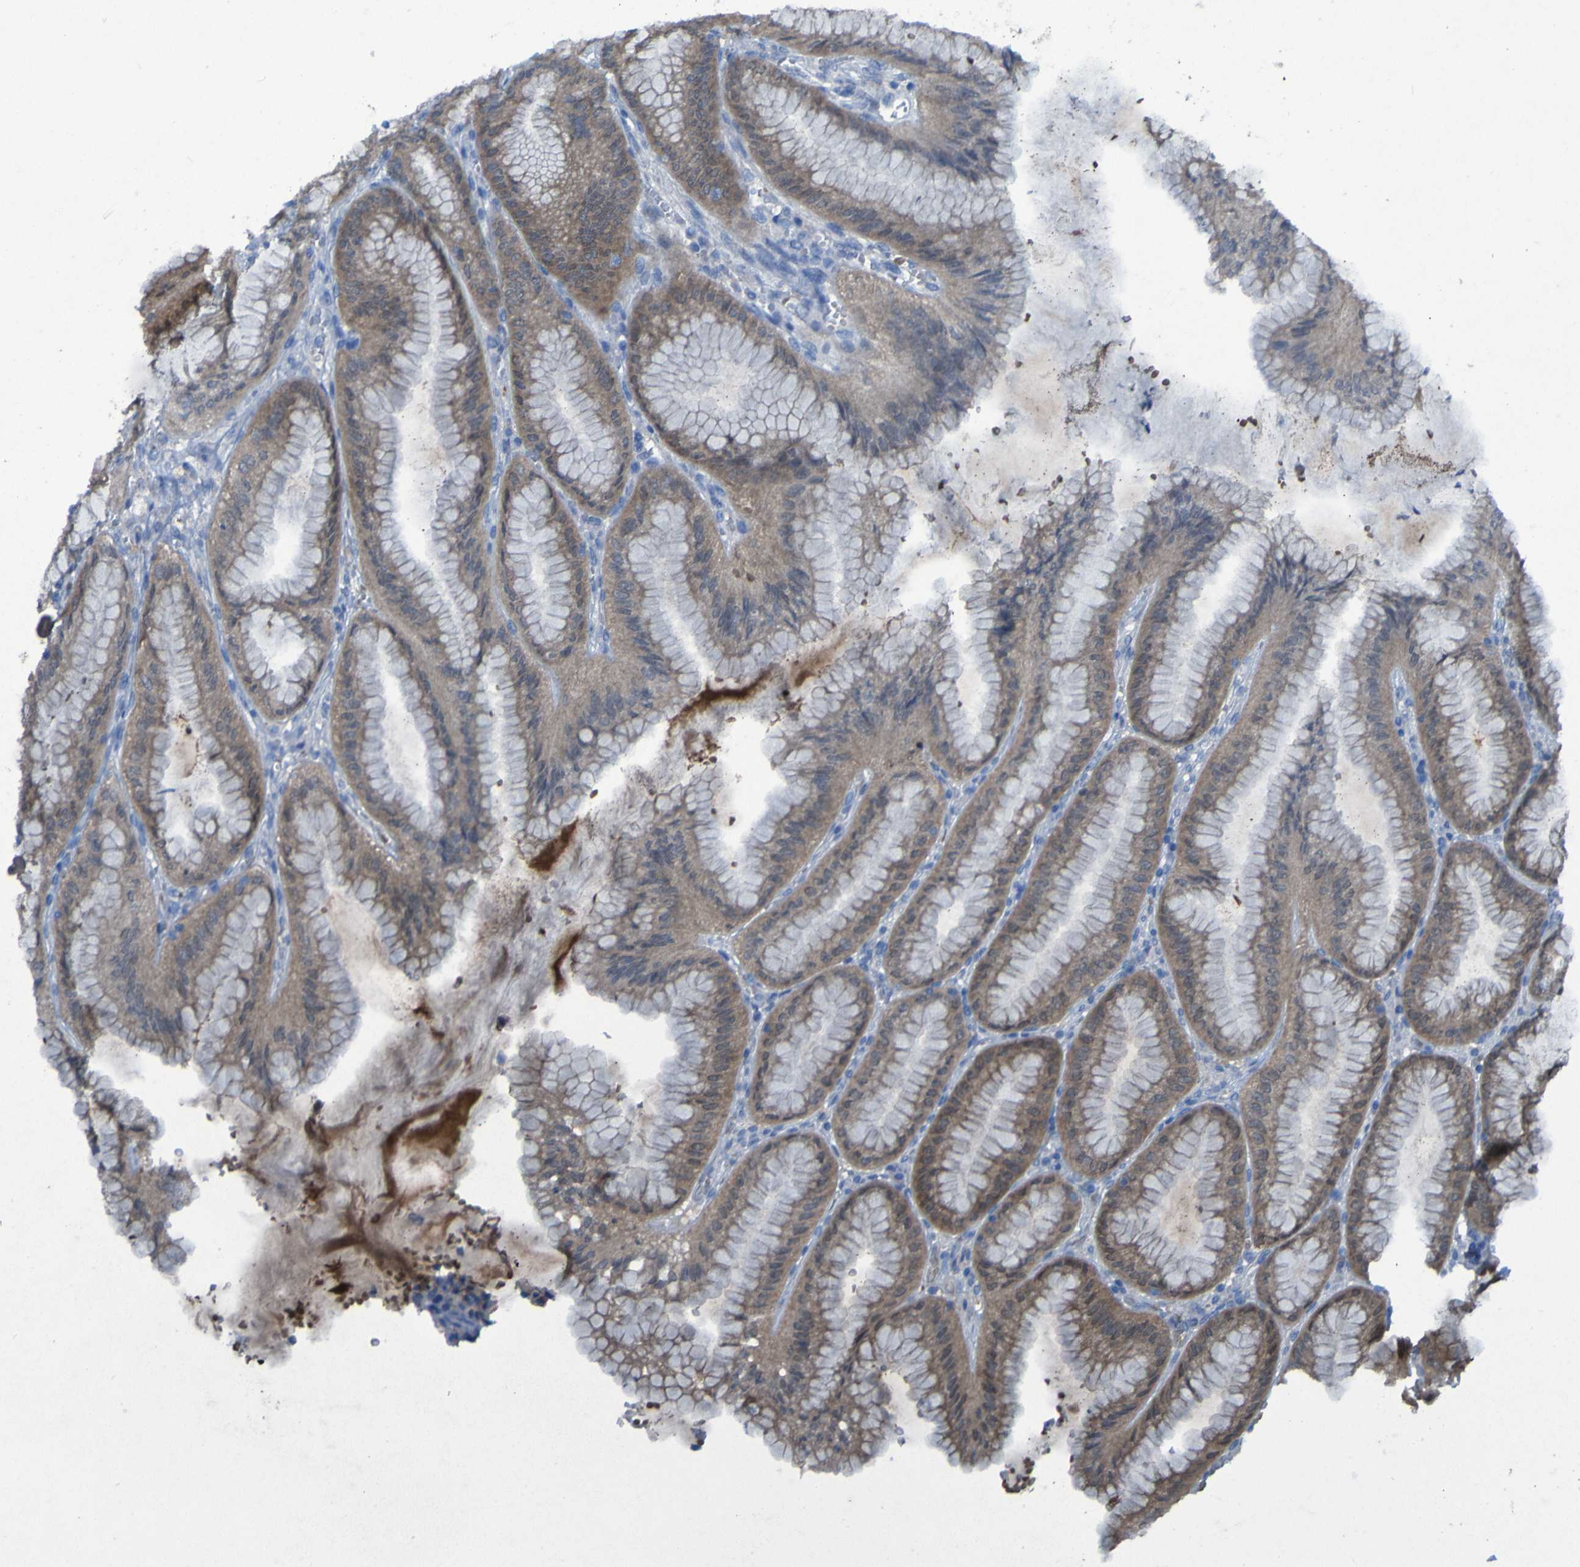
{"staining": {"intensity": "moderate", "quantity": ">75%", "location": "cytoplasmic/membranous"}, "tissue": "stomach", "cell_type": "Glandular cells", "image_type": "normal", "snomed": [{"axis": "morphology", "description": "Normal tissue, NOS"}, {"axis": "topography", "description": "Stomach, lower"}], "caption": "IHC histopathology image of unremarkable stomach: stomach stained using immunohistochemistry (IHC) reveals medium levels of moderate protein expression localized specifically in the cytoplasmic/membranous of glandular cells, appearing as a cytoplasmic/membranous brown color.", "gene": "SGK2", "patient": {"sex": "male", "age": 71}}